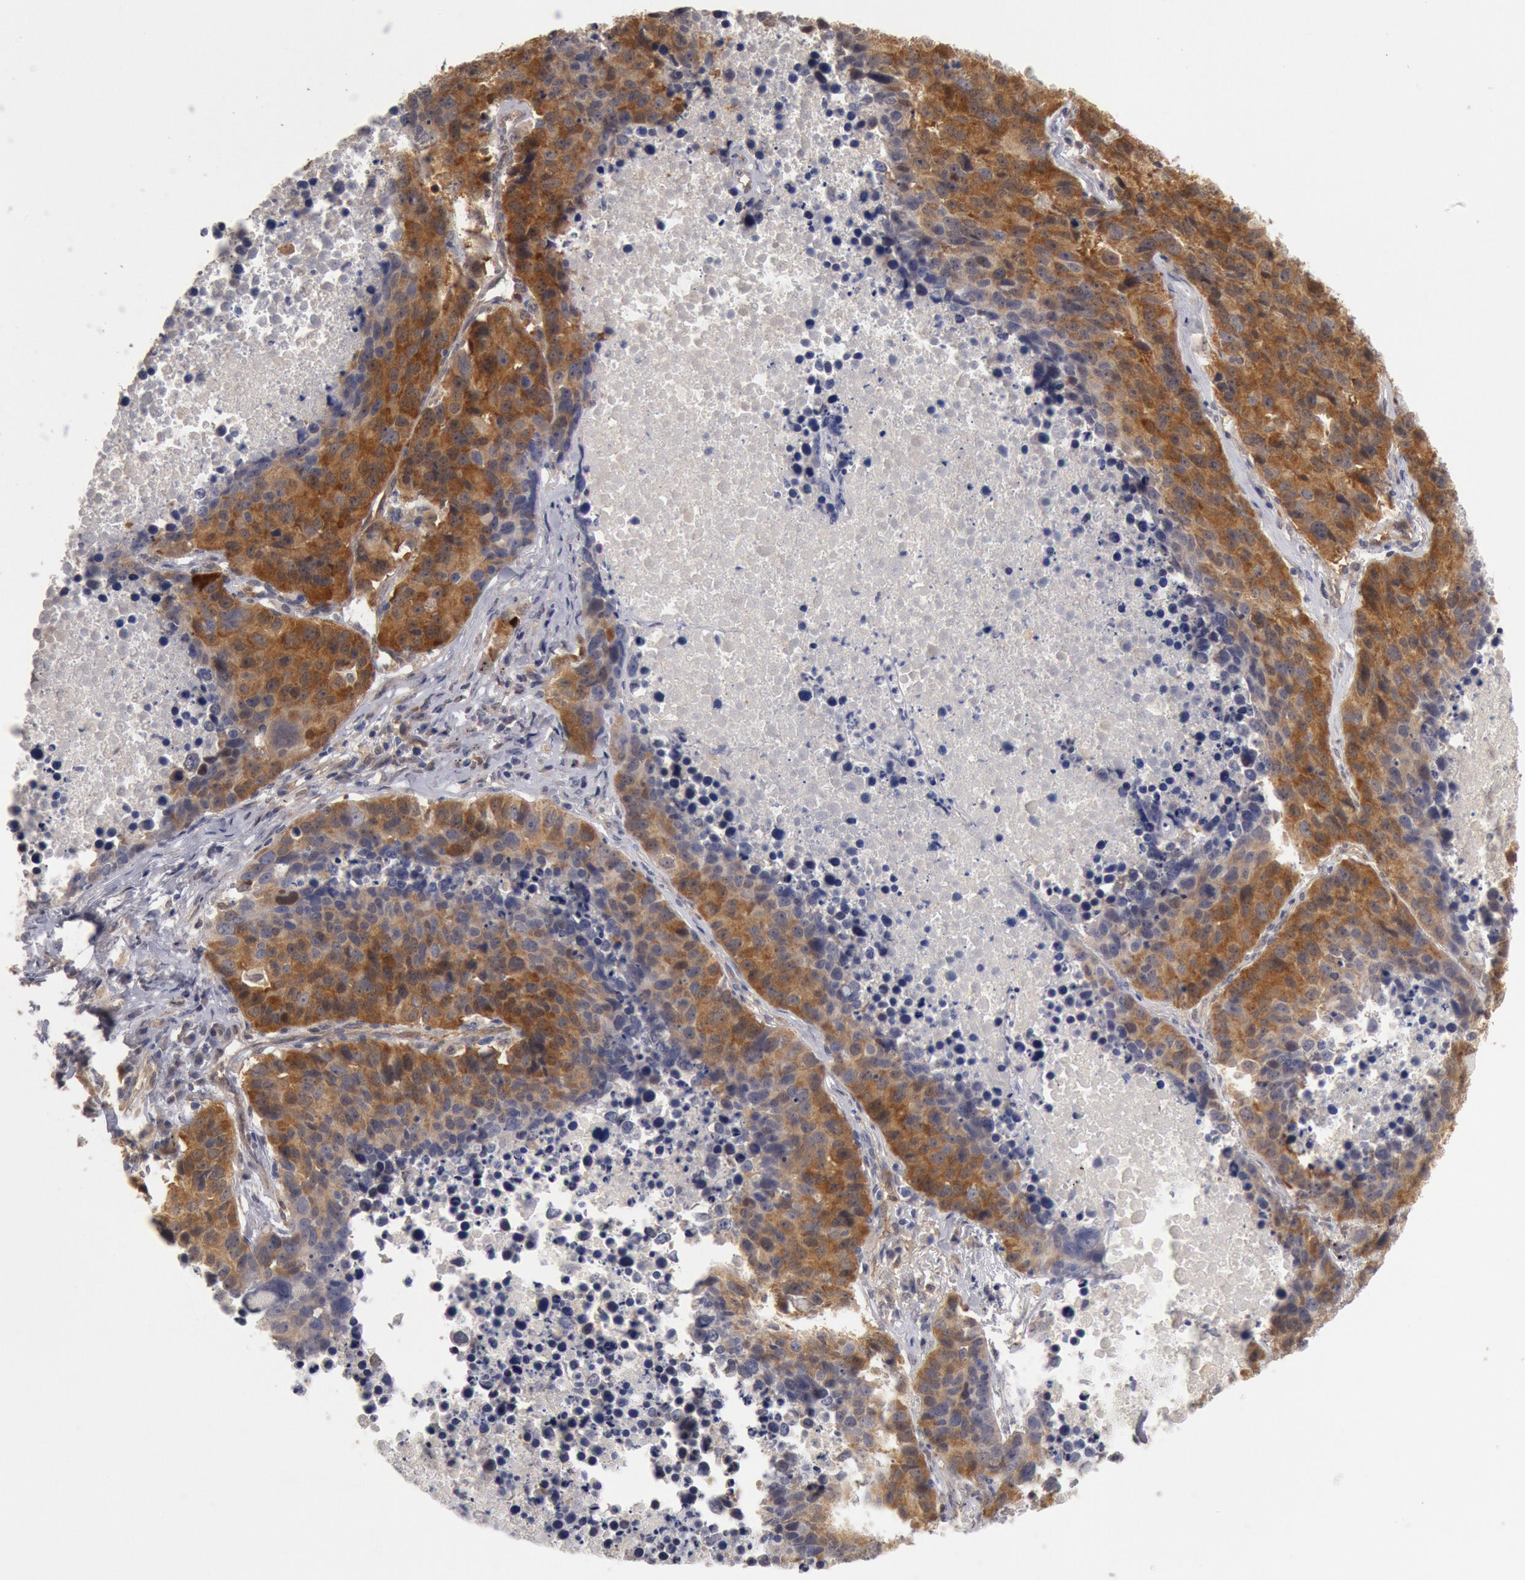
{"staining": {"intensity": "strong", "quantity": "25%-75%", "location": "cytoplasmic/membranous"}, "tissue": "lung cancer", "cell_type": "Tumor cells", "image_type": "cancer", "snomed": [{"axis": "morphology", "description": "Carcinoid, malignant, NOS"}, {"axis": "topography", "description": "Lung"}], "caption": "Protein analysis of lung cancer (malignant carcinoid) tissue demonstrates strong cytoplasmic/membranous staining in about 25%-75% of tumor cells. The staining is performed using DAB brown chromogen to label protein expression. The nuclei are counter-stained blue using hematoxylin.", "gene": "DNAJA1", "patient": {"sex": "male", "age": 60}}